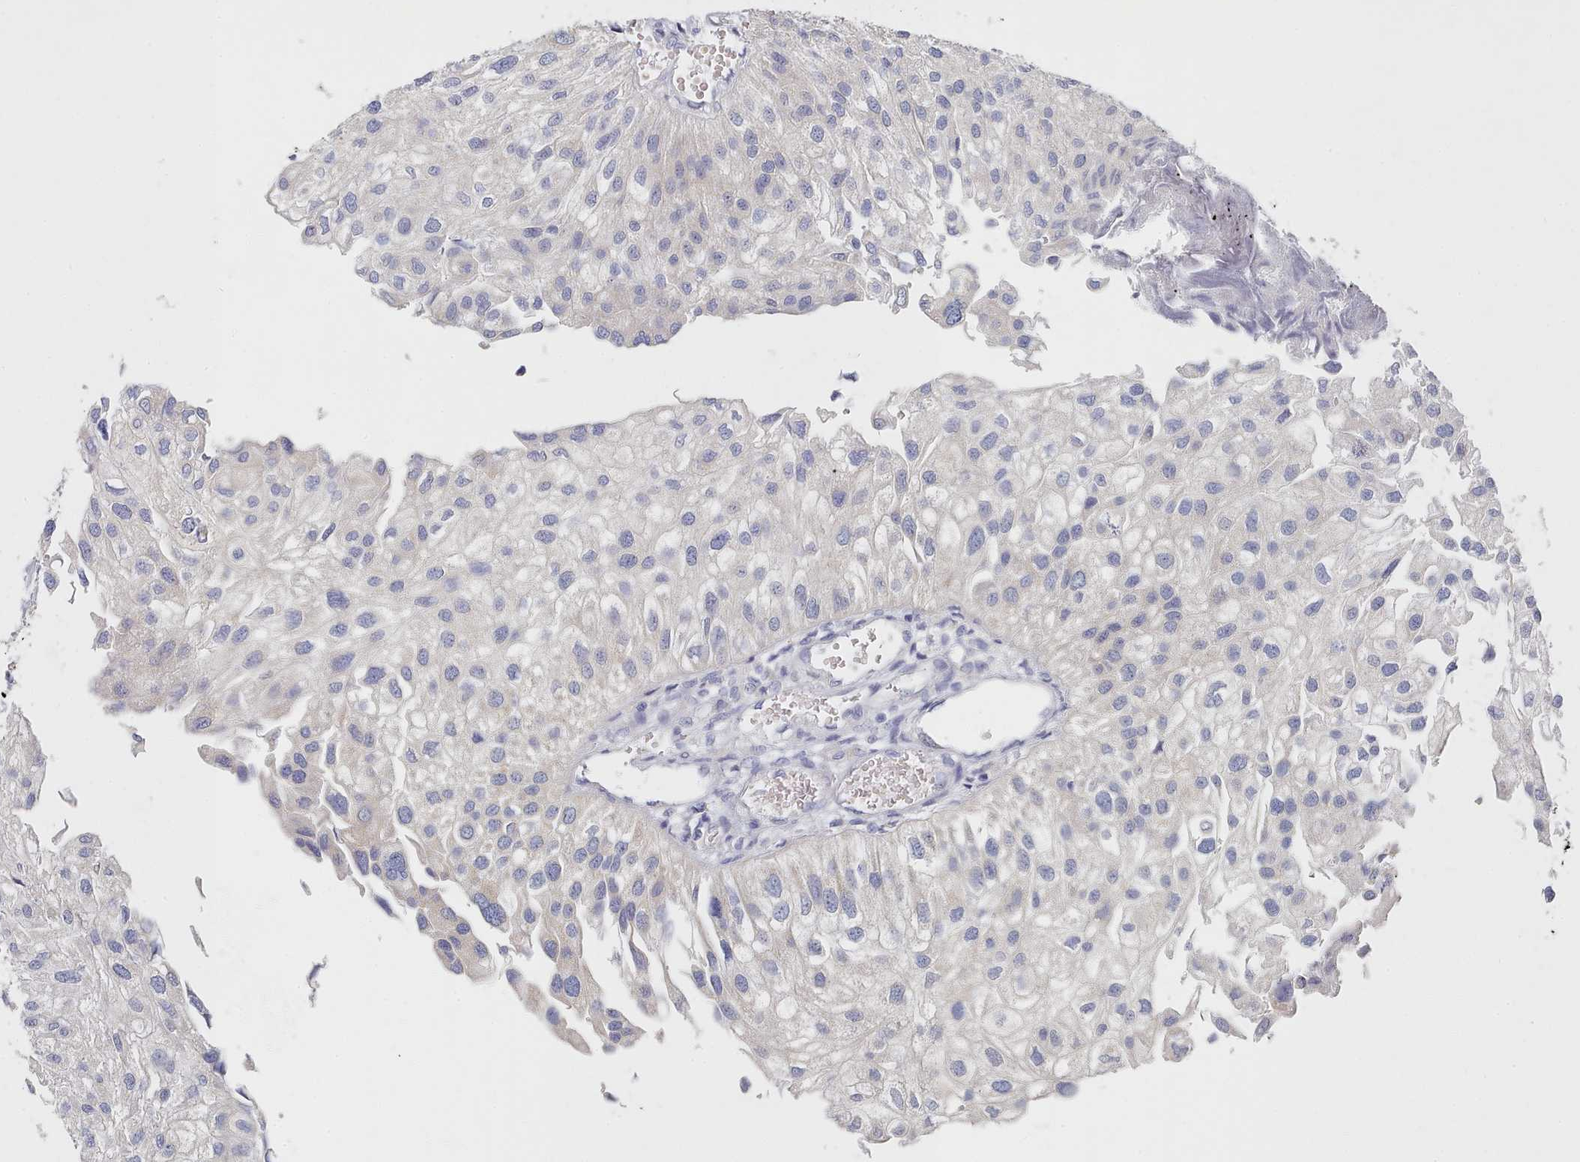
{"staining": {"intensity": "negative", "quantity": "none", "location": "none"}, "tissue": "urothelial cancer", "cell_type": "Tumor cells", "image_type": "cancer", "snomed": [{"axis": "morphology", "description": "Urothelial carcinoma, Low grade"}, {"axis": "topography", "description": "Urinary bladder"}], "caption": "DAB immunohistochemical staining of urothelial cancer demonstrates no significant positivity in tumor cells.", "gene": "TYW1B", "patient": {"sex": "female", "age": 89}}